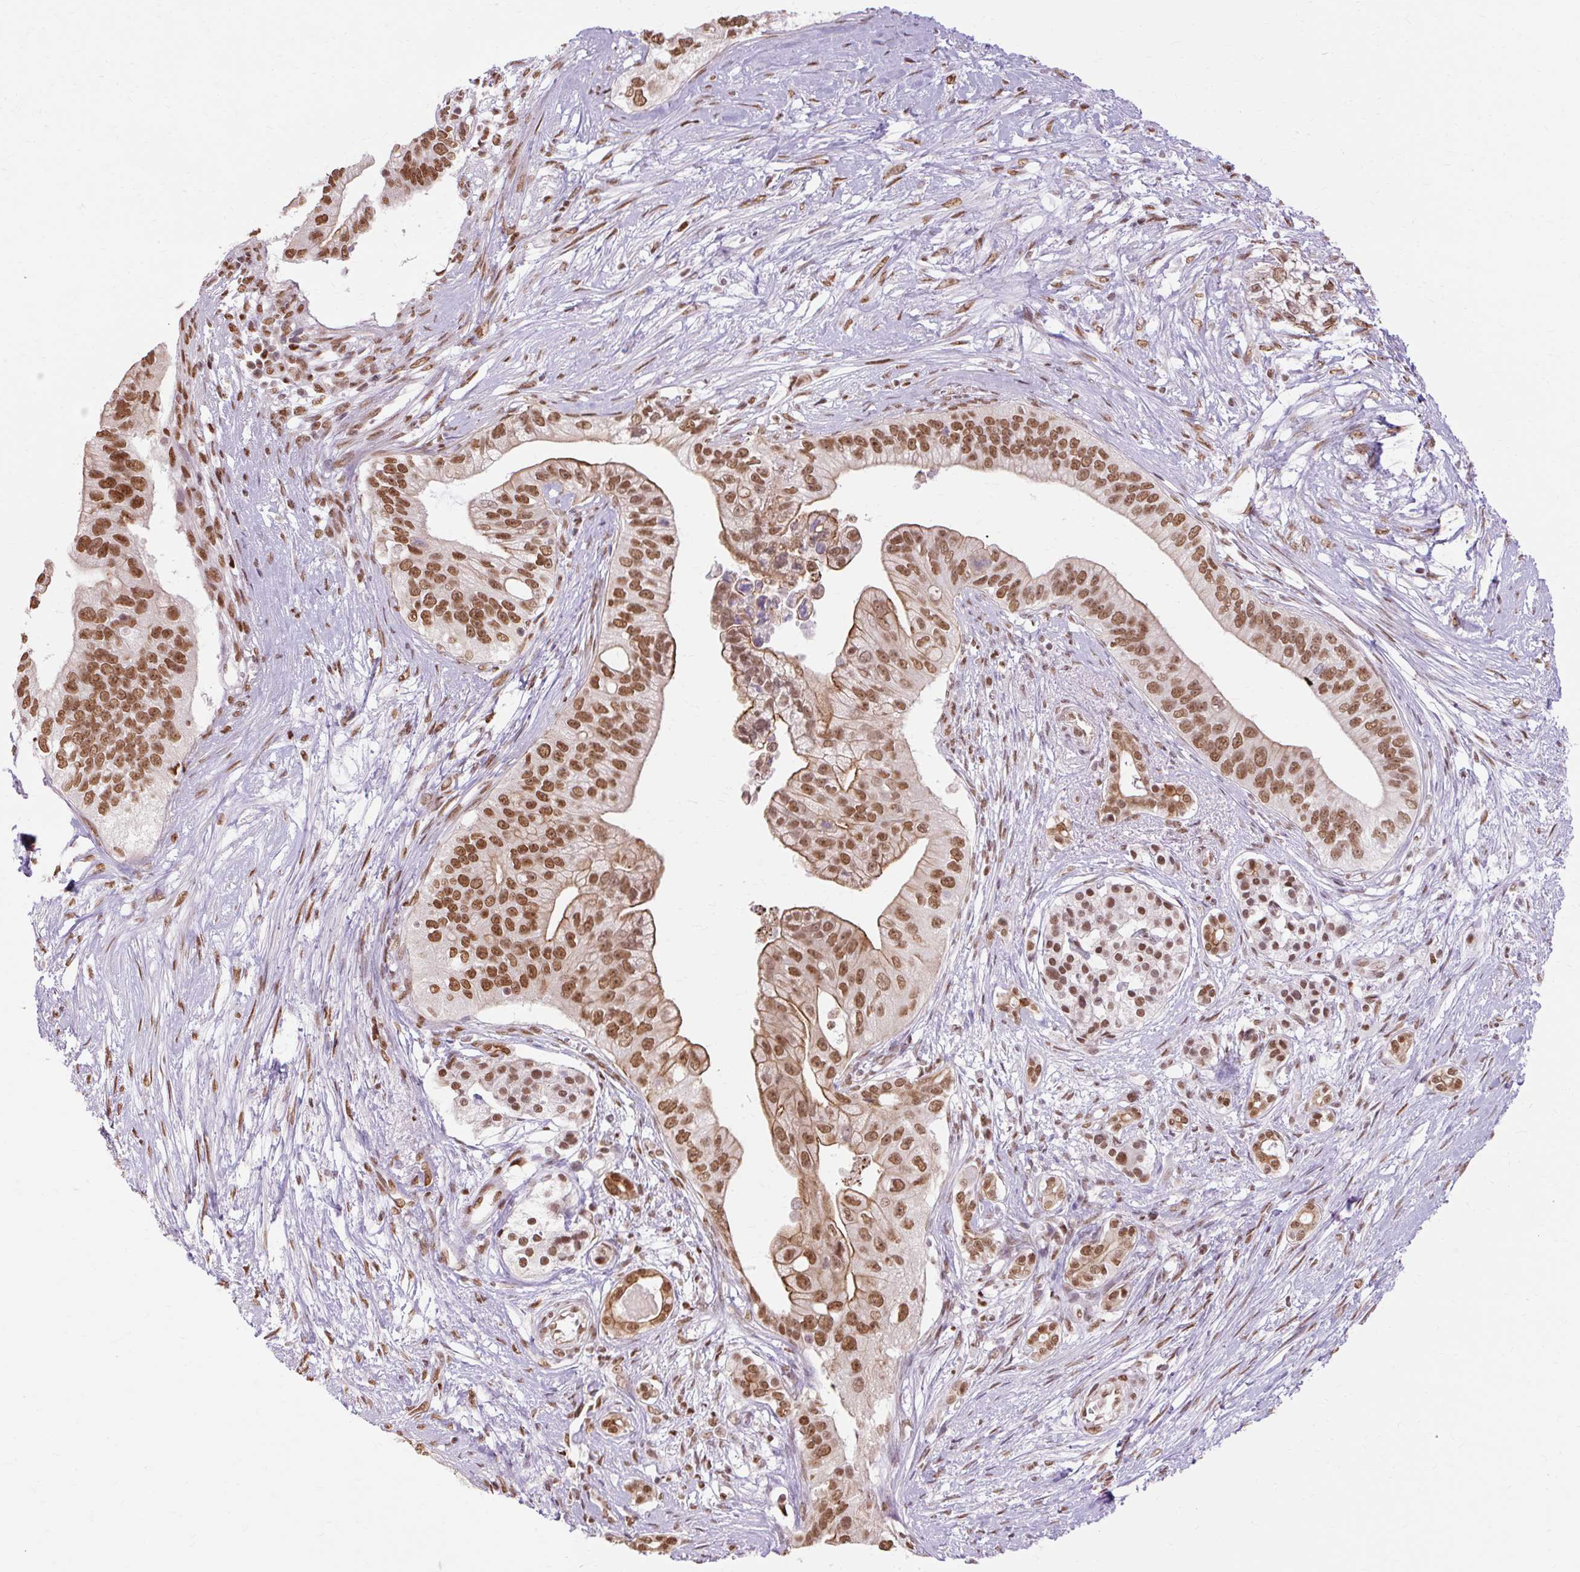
{"staining": {"intensity": "strong", "quantity": ">75%", "location": "cytoplasmic/membranous,nuclear"}, "tissue": "pancreatic cancer", "cell_type": "Tumor cells", "image_type": "cancer", "snomed": [{"axis": "morphology", "description": "Adenocarcinoma, NOS"}, {"axis": "topography", "description": "Pancreas"}], "caption": "This is a micrograph of IHC staining of pancreatic cancer (adenocarcinoma), which shows strong expression in the cytoplasmic/membranous and nuclear of tumor cells.", "gene": "NPIPB12", "patient": {"sex": "male", "age": 70}}